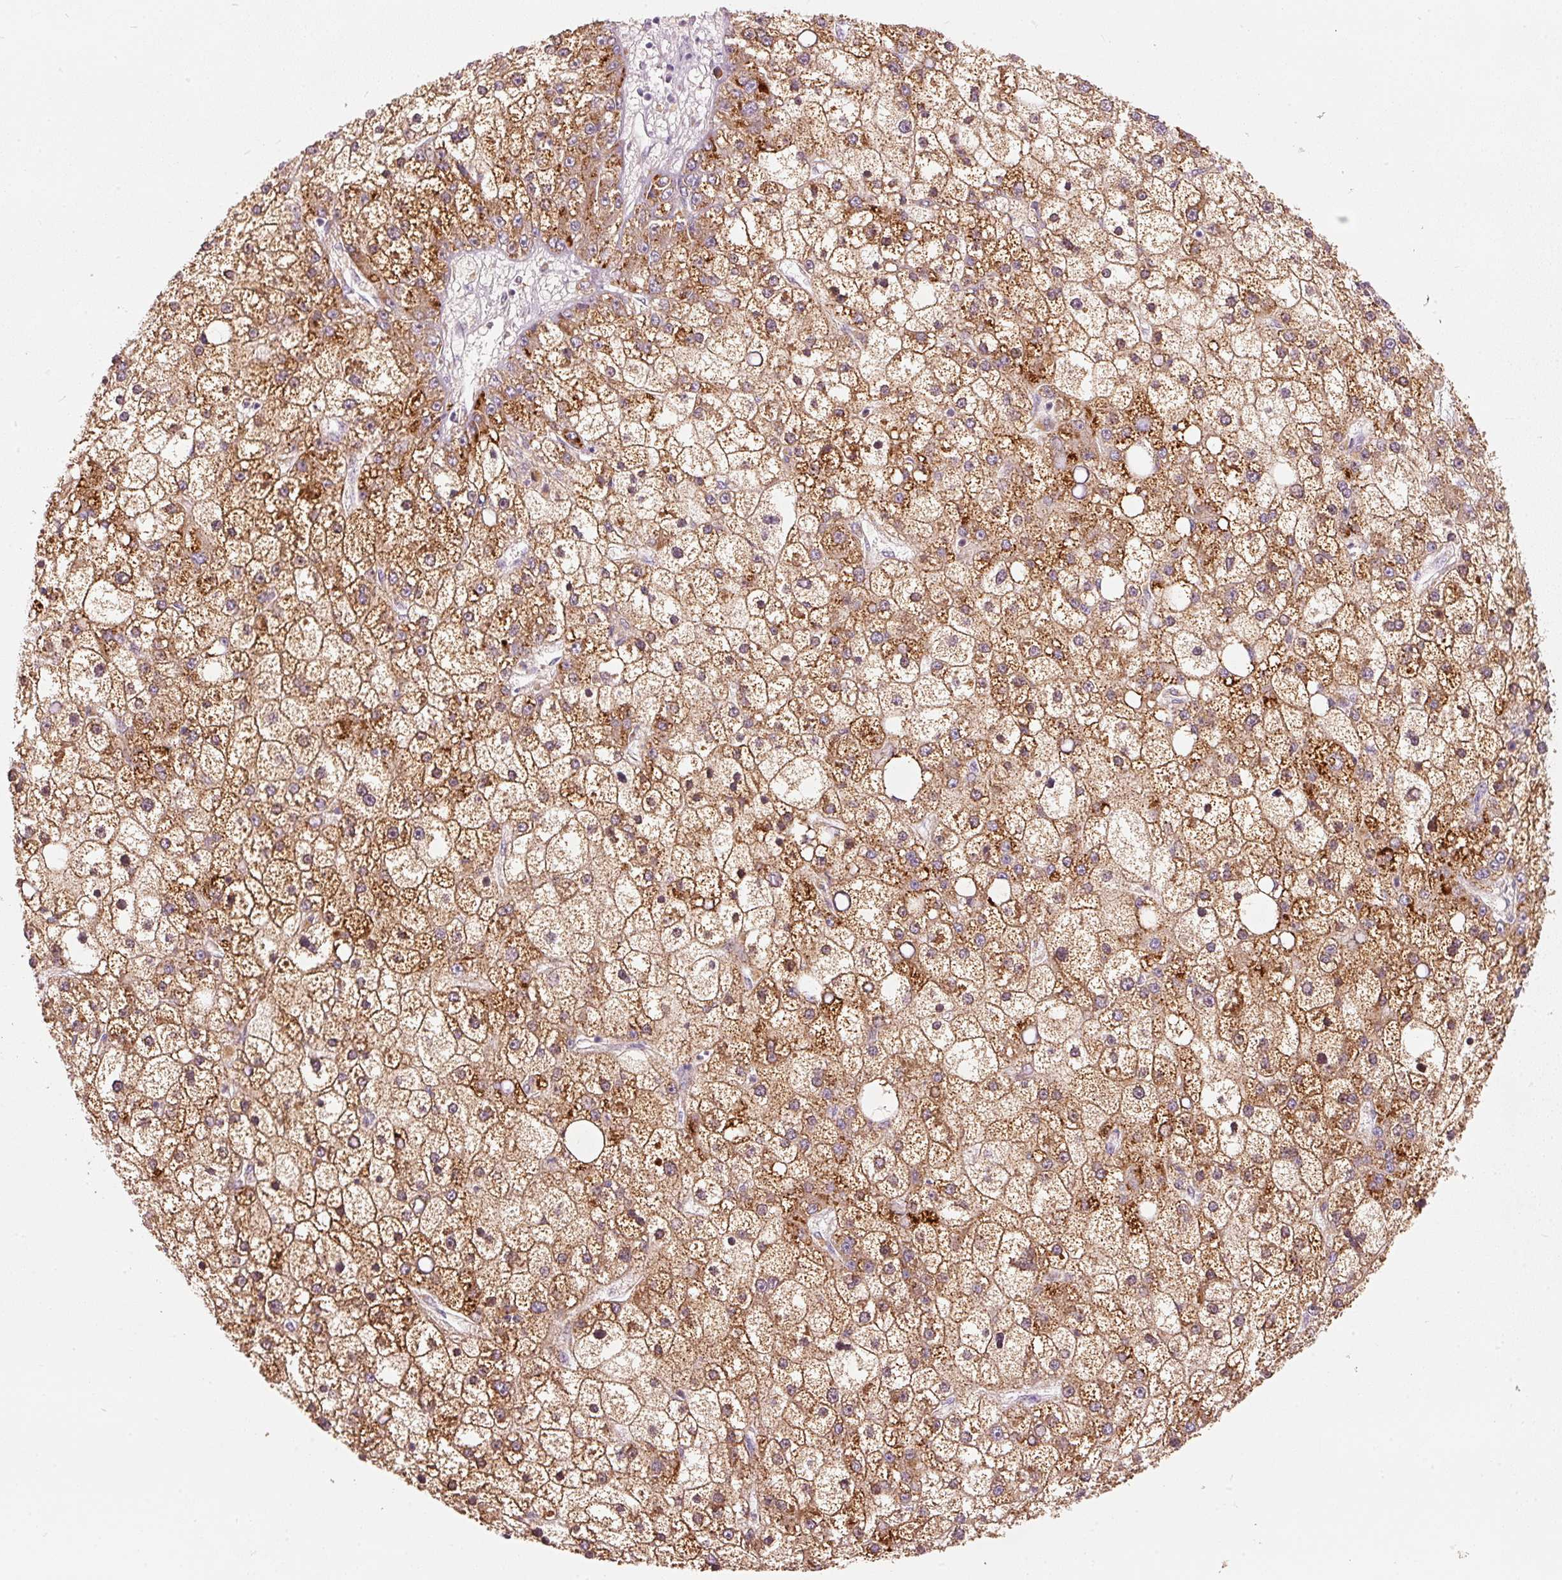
{"staining": {"intensity": "moderate", "quantity": ">75%", "location": "cytoplasmic/membranous"}, "tissue": "liver cancer", "cell_type": "Tumor cells", "image_type": "cancer", "snomed": [{"axis": "morphology", "description": "Carcinoma, Hepatocellular, NOS"}, {"axis": "topography", "description": "Liver"}], "caption": "The photomicrograph displays a brown stain indicating the presence of a protein in the cytoplasmic/membranous of tumor cells in hepatocellular carcinoma (liver).", "gene": "KLHL21", "patient": {"sex": "male", "age": 67}}